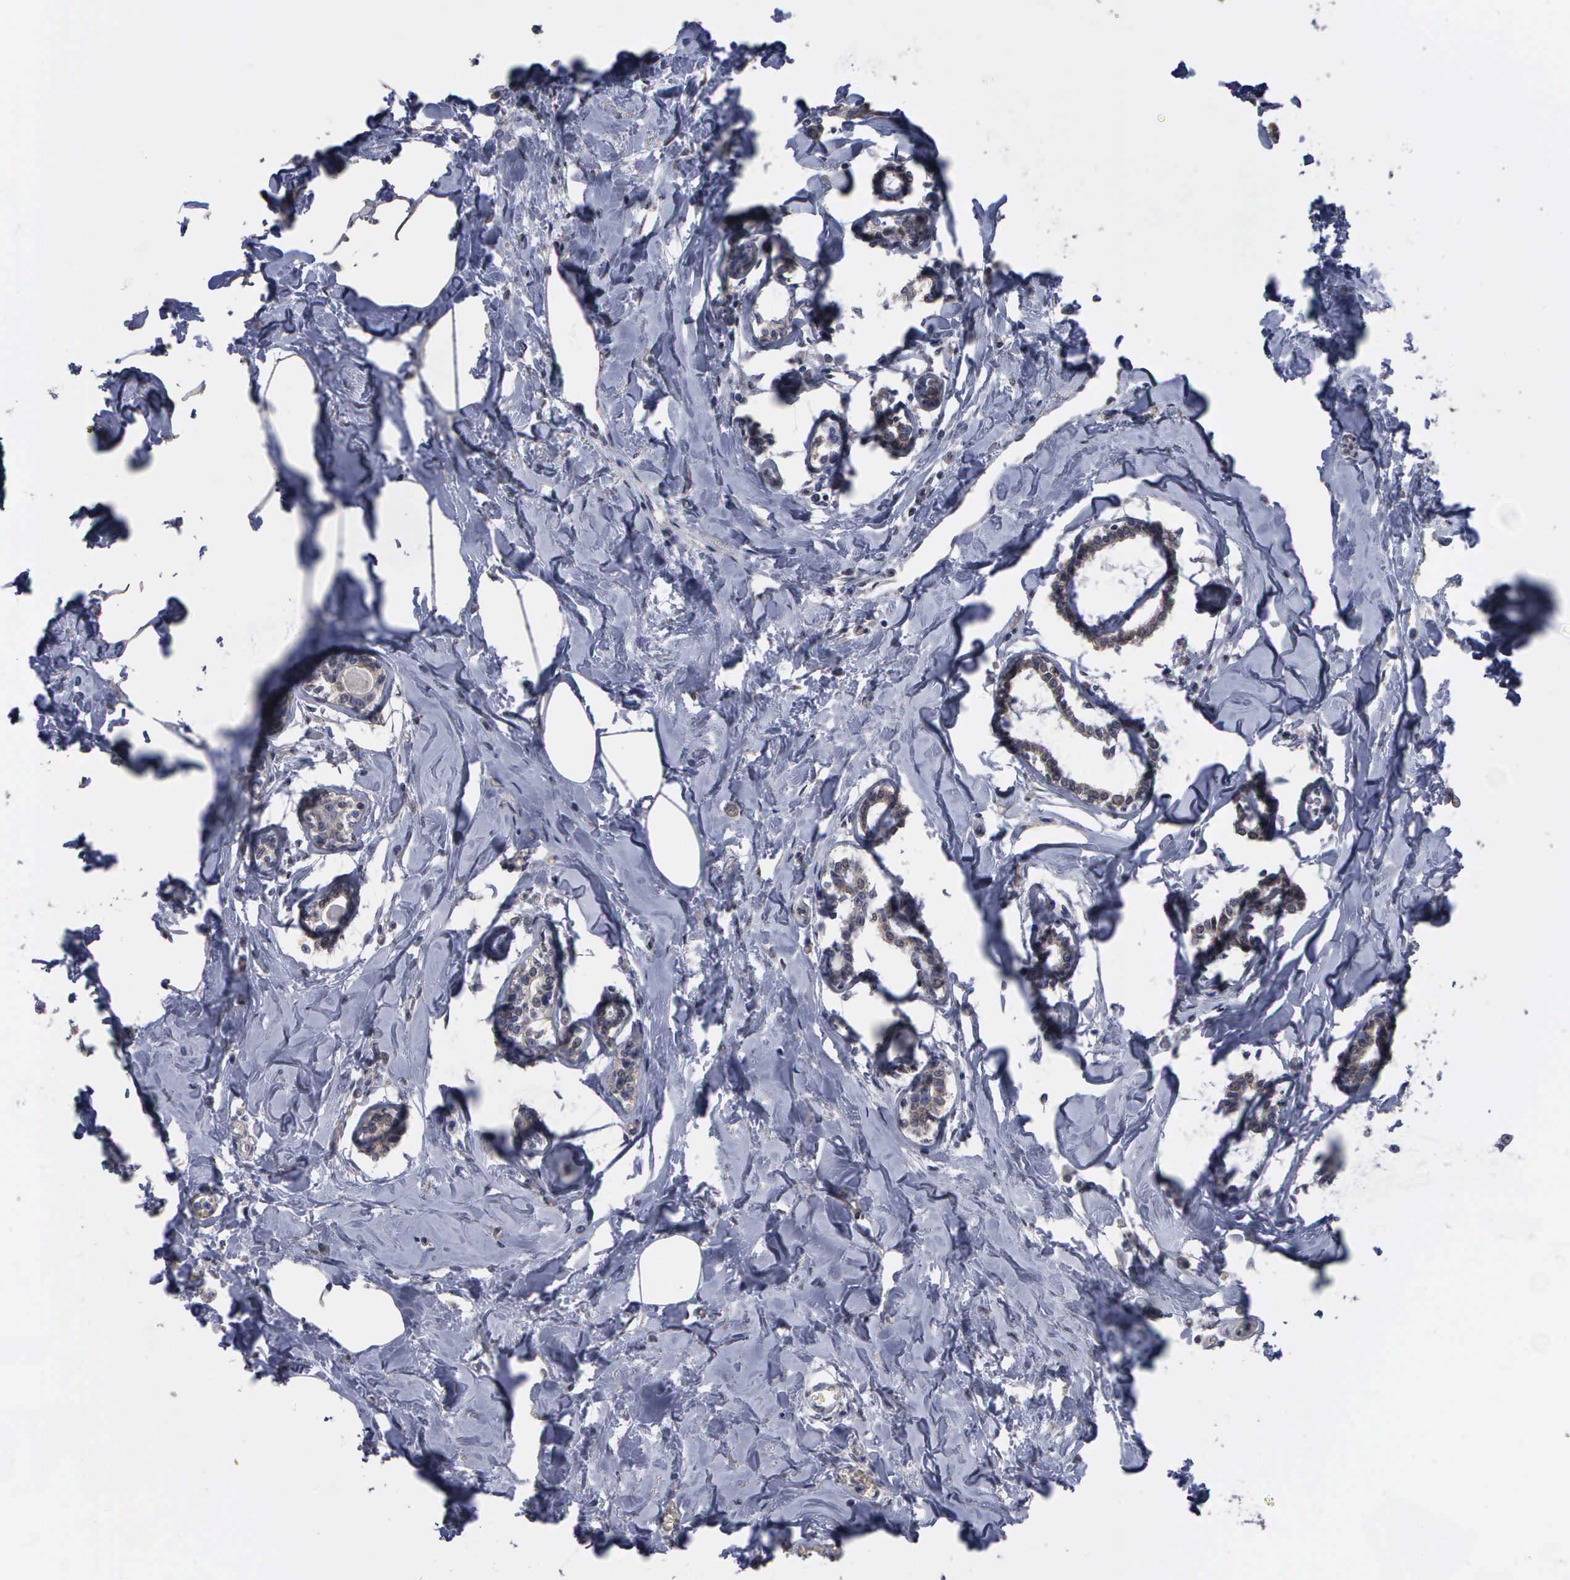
{"staining": {"intensity": "negative", "quantity": "none", "location": "none"}, "tissue": "breast cancer", "cell_type": "Tumor cells", "image_type": "cancer", "snomed": [{"axis": "morphology", "description": "Lobular carcinoma"}, {"axis": "topography", "description": "Breast"}], "caption": "Tumor cells are negative for brown protein staining in breast cancer (lobular carcinoma). Nuclei are stained in blue.", "gene": "CRKL", "patient": {"sex": "female", "age": 51}}